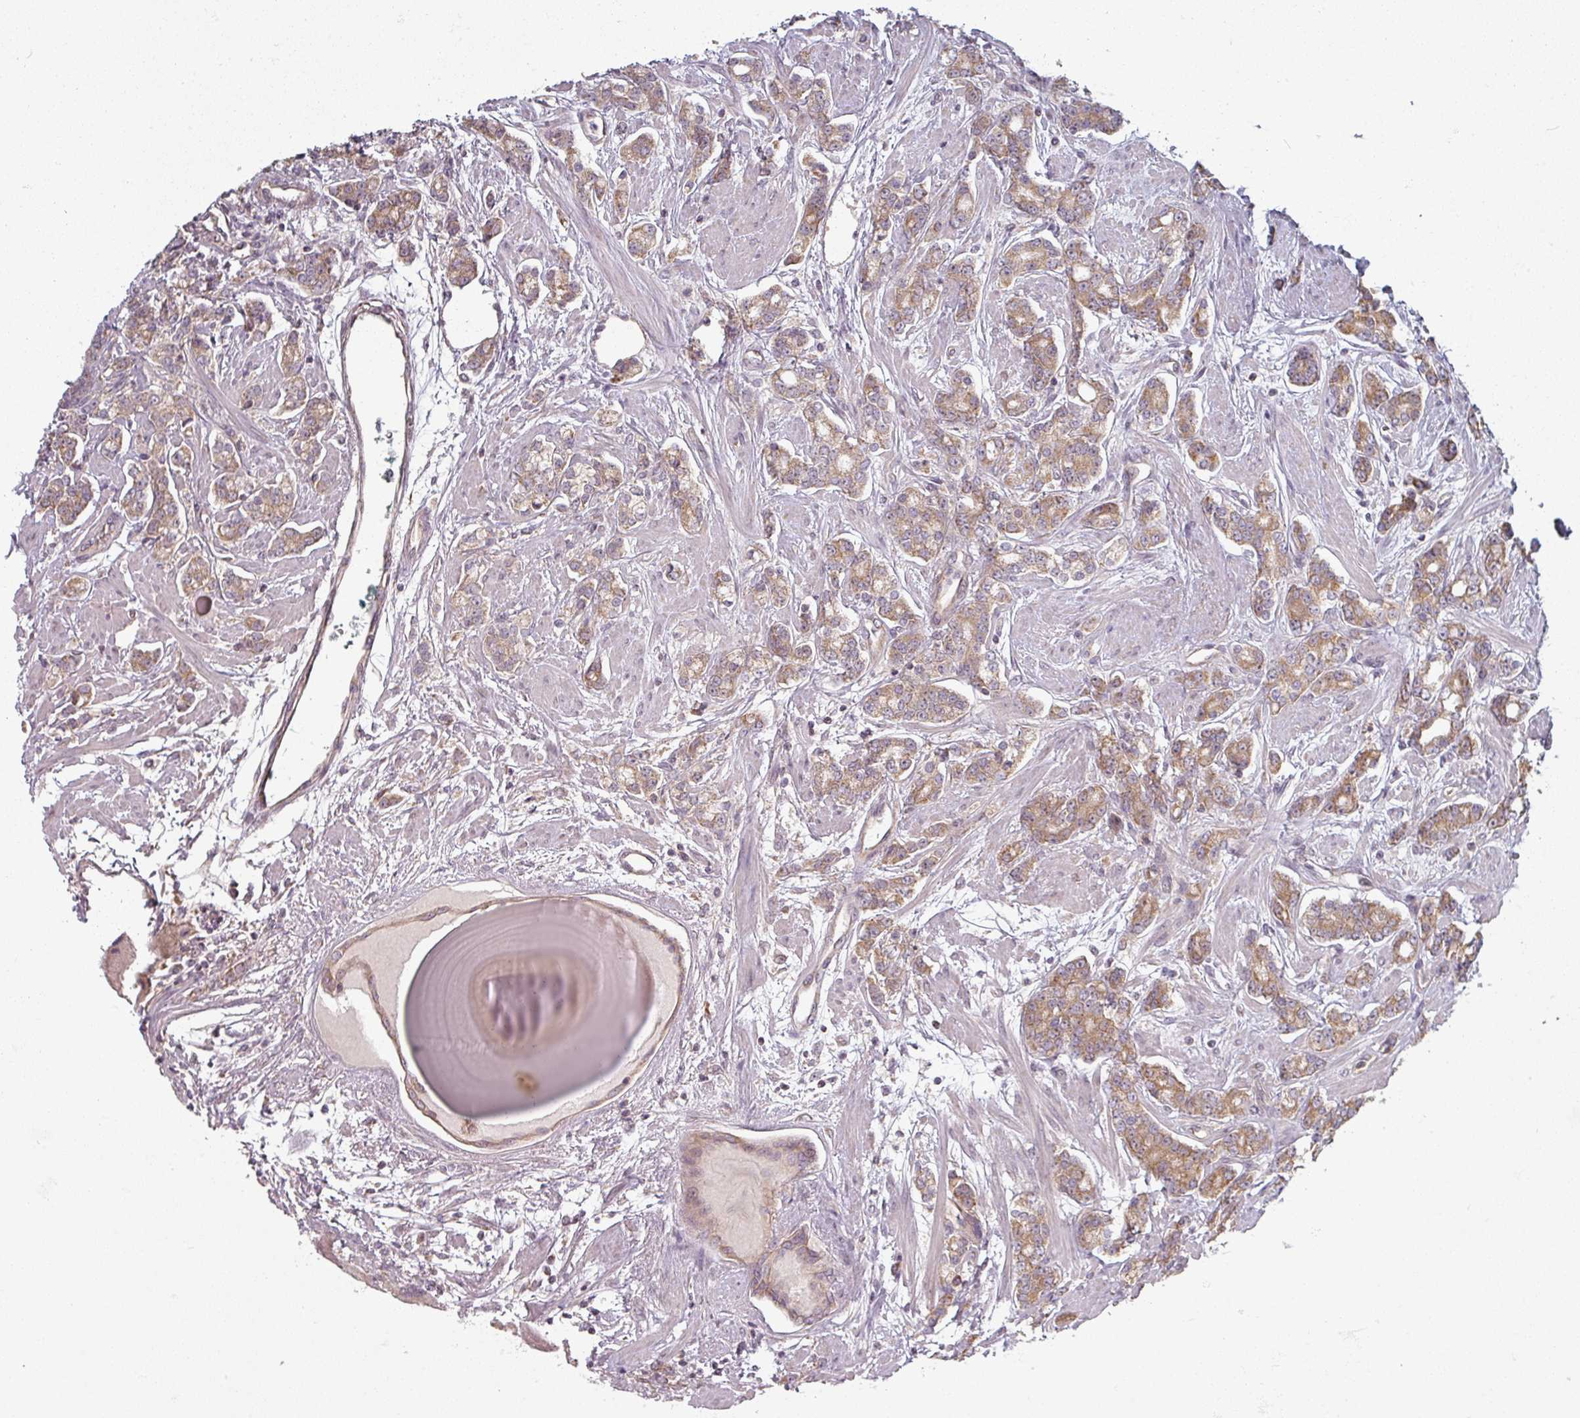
{"staining": {"intensity": "moderate", "quantity": ">75%", "location": "cytoplasmic/membranous"}, "tissue": "prostate cancer", "cell_type": "Tumor cells", "image_type": "cancer", "snomed": [{"axis": "morphology", "description": "Adenocarcinoma, High grade"}, {"axis": "topography", "description": "Prostate"}], "caption": "Immunohistochemistry (IHC) staining of prostate cancer, which shows medium levels of moderate cytoplasmic/membranous positivity in approximately >75% of tumor cells indicating moderate cytoplasmic/membranous protein expression. The staining was performed using DAB (brown) for protein detection and nuclei were counterstained in hematoxylin (blue).", "gene": "PLEKHJ1", "patient": {"sex": "male", "age": 62}}